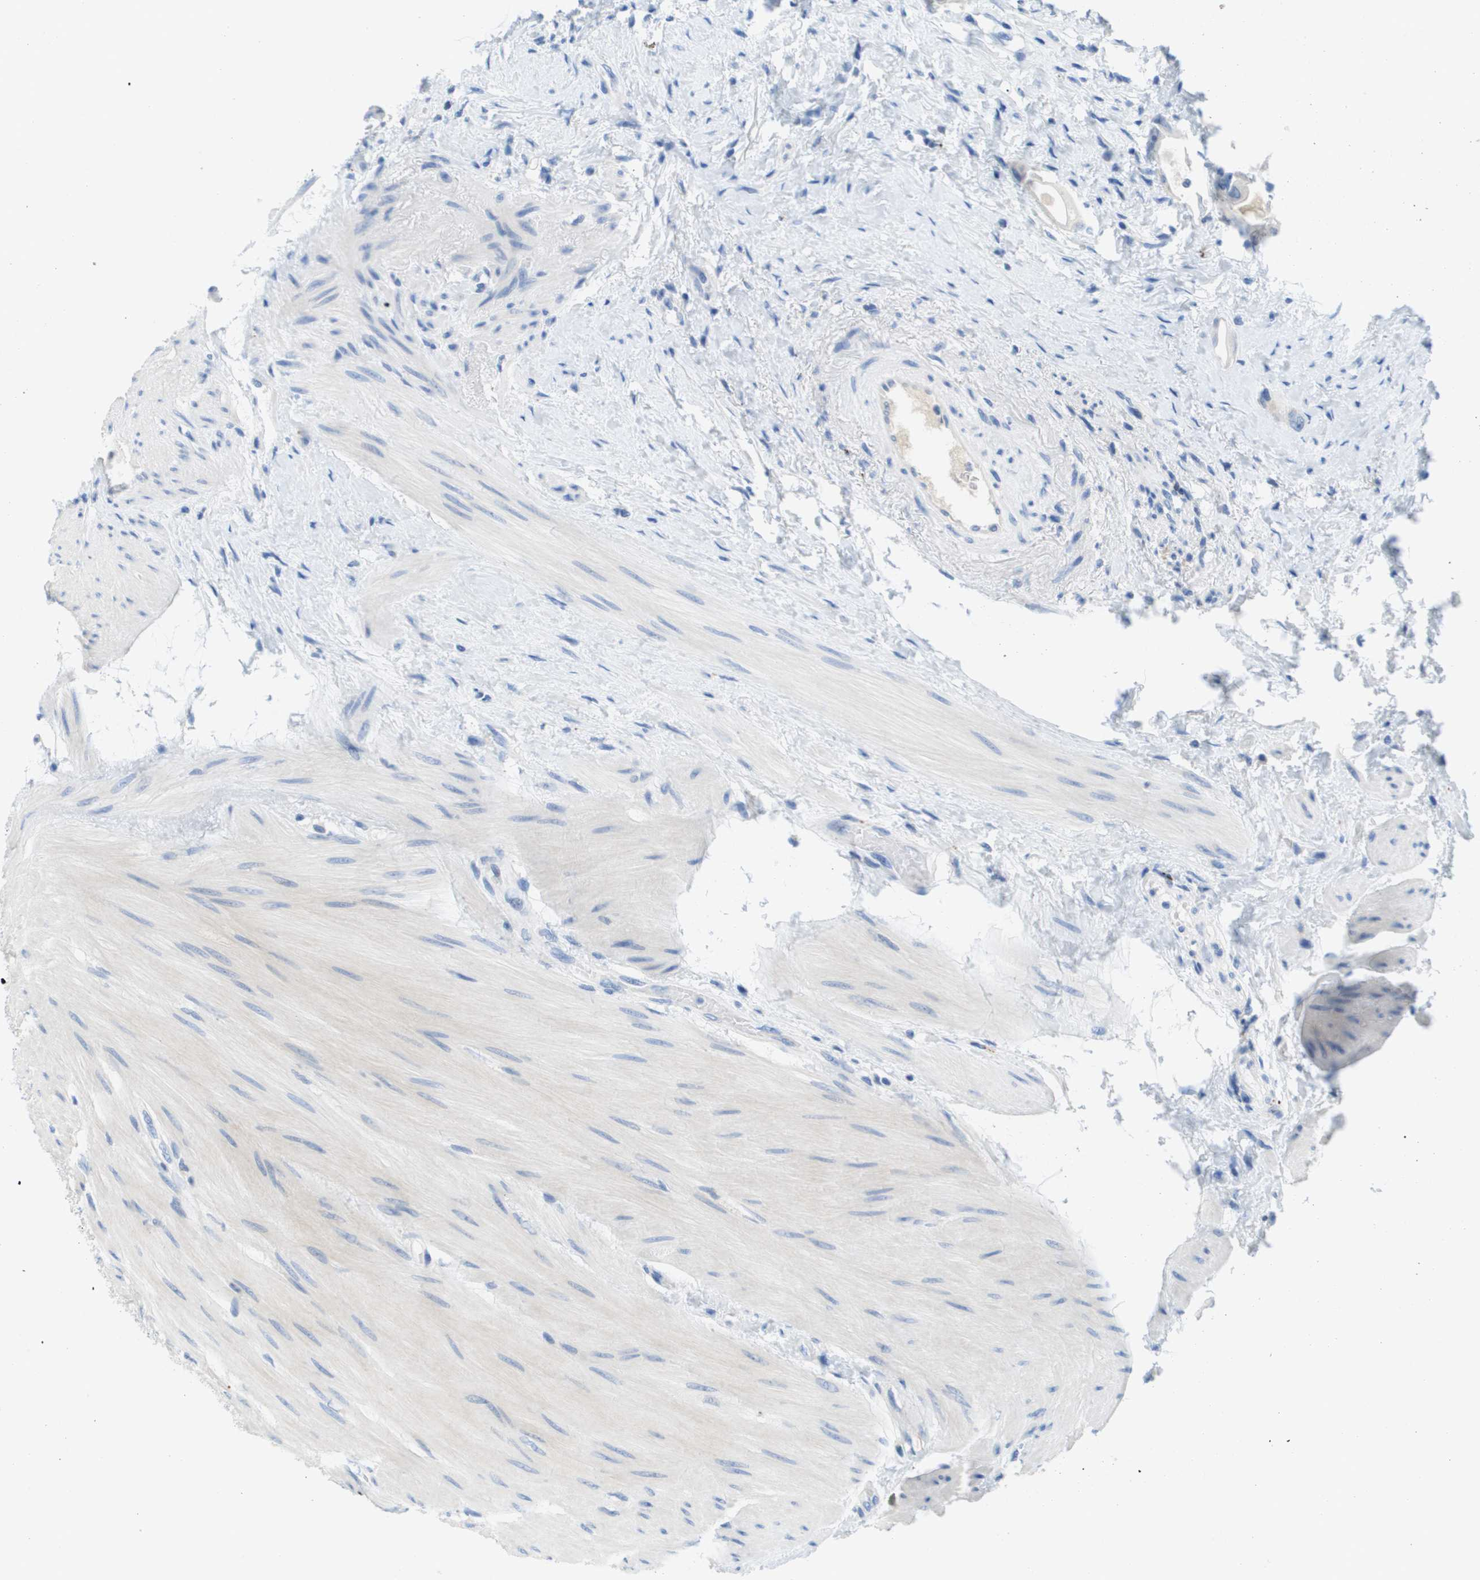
{"staining": {"intensity": "negative", "quantity": "none", "location": "none"}, "tissue": "colorectal cancer", "cell_type": "Tumor cells", "image_type": "cancer", "snomed": [{"axis": "morphology", "description": "Adenocarcinoma, NOS"}, {"axis": "topography", "description": "Rectum"}], "caption": "Immunohistochemical staining of human colorectal cancer demonstrates no significant positivity in tumor cells. (DAB IHC visualized using brightfield microscopy, high magnification).", "gene": "MS4A1", "patient": {"sex": "male", "age": 51}}